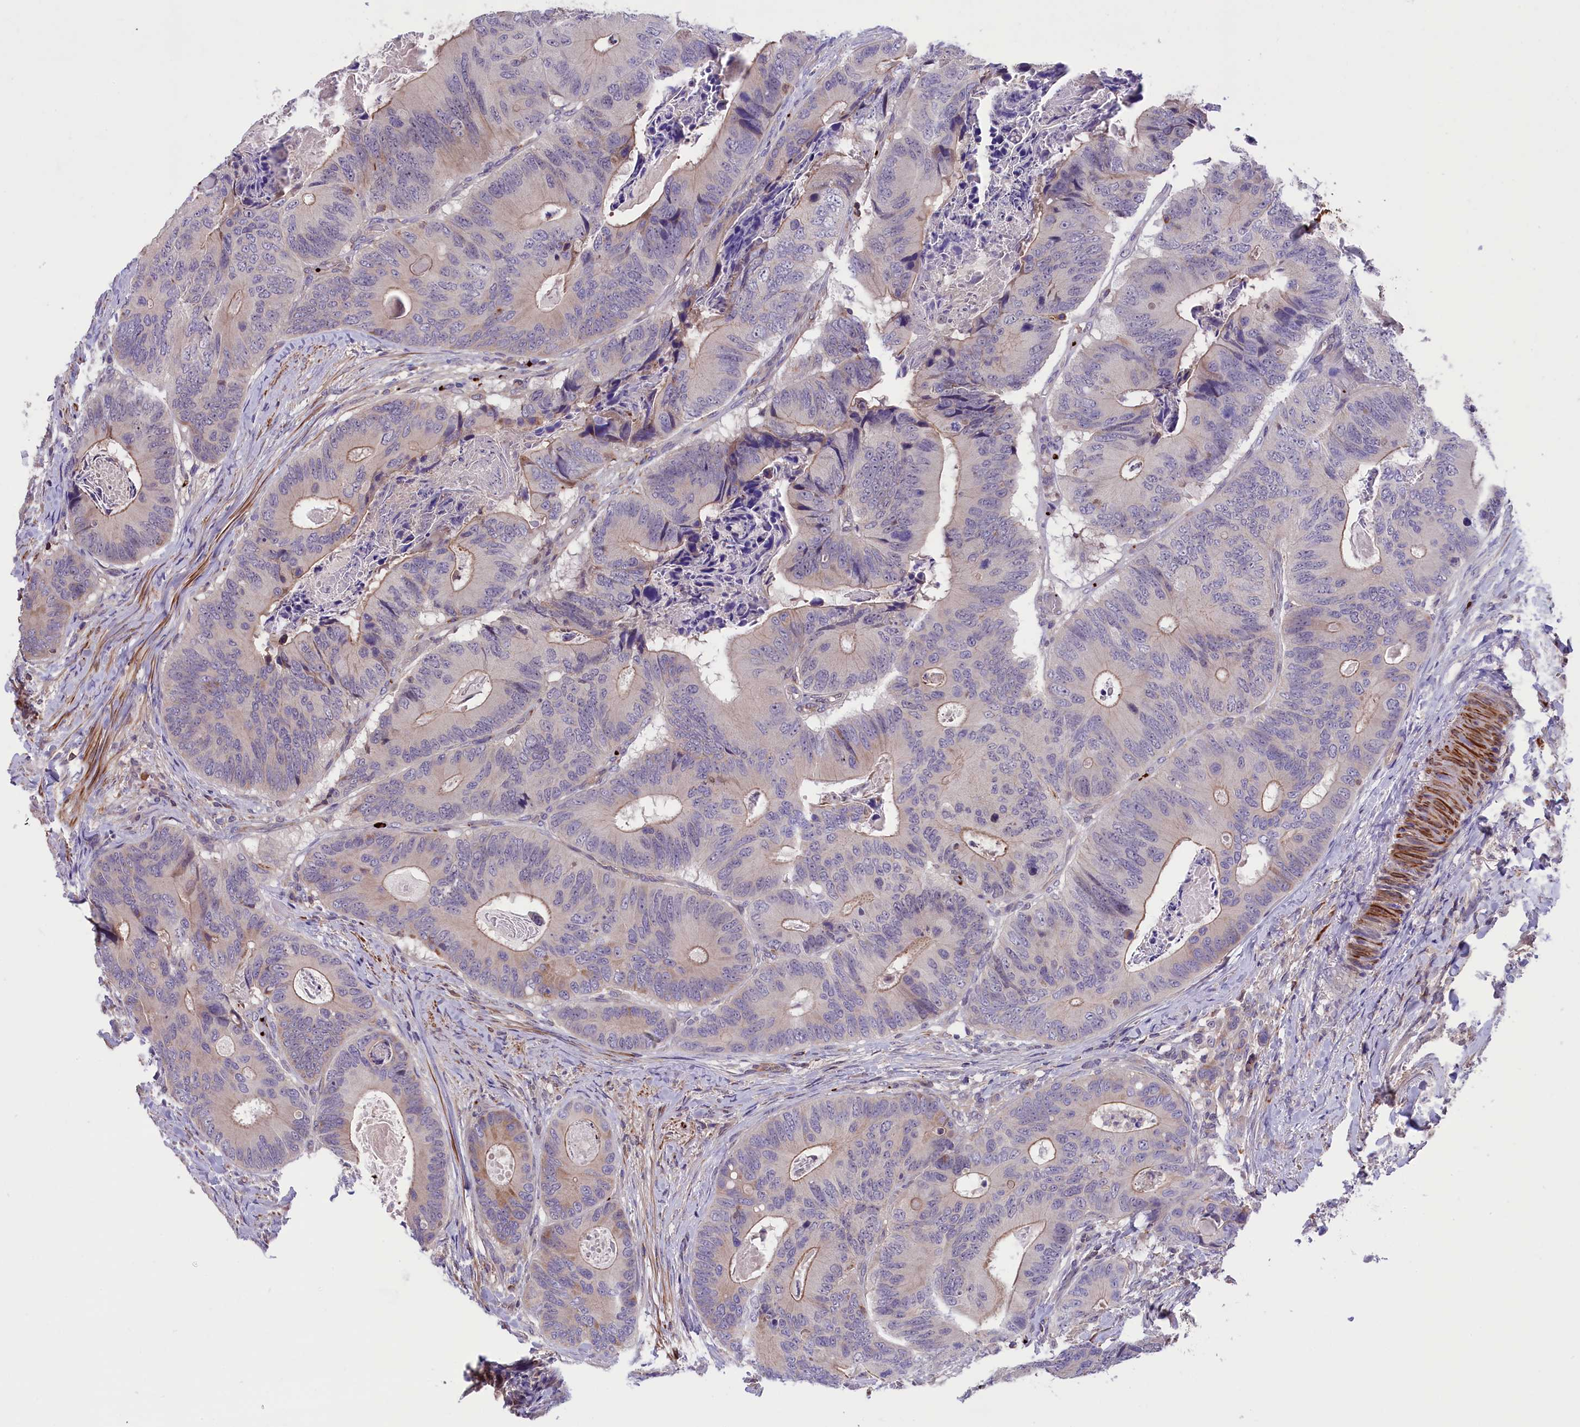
{"staining": {"intensity": "weak", "quantity": "<25%", "location": "cytoplasmic/membranous"}, "tissue": "colorectal cancer", "cell_type": "Tumor cells", "image_type": "cancer", "snomed": [{"axis": "morphology", "description": "Adenocarcinoma, NOS"}, {"axis": "topography", "description": "Colon"}], "caption": "This is an IHC micrograph of human adenocarcinoma (colorectal). There is no positivity in tumor cells.", "gene": "HEATR3", "patient": {"sex": "male", "age": 84}}